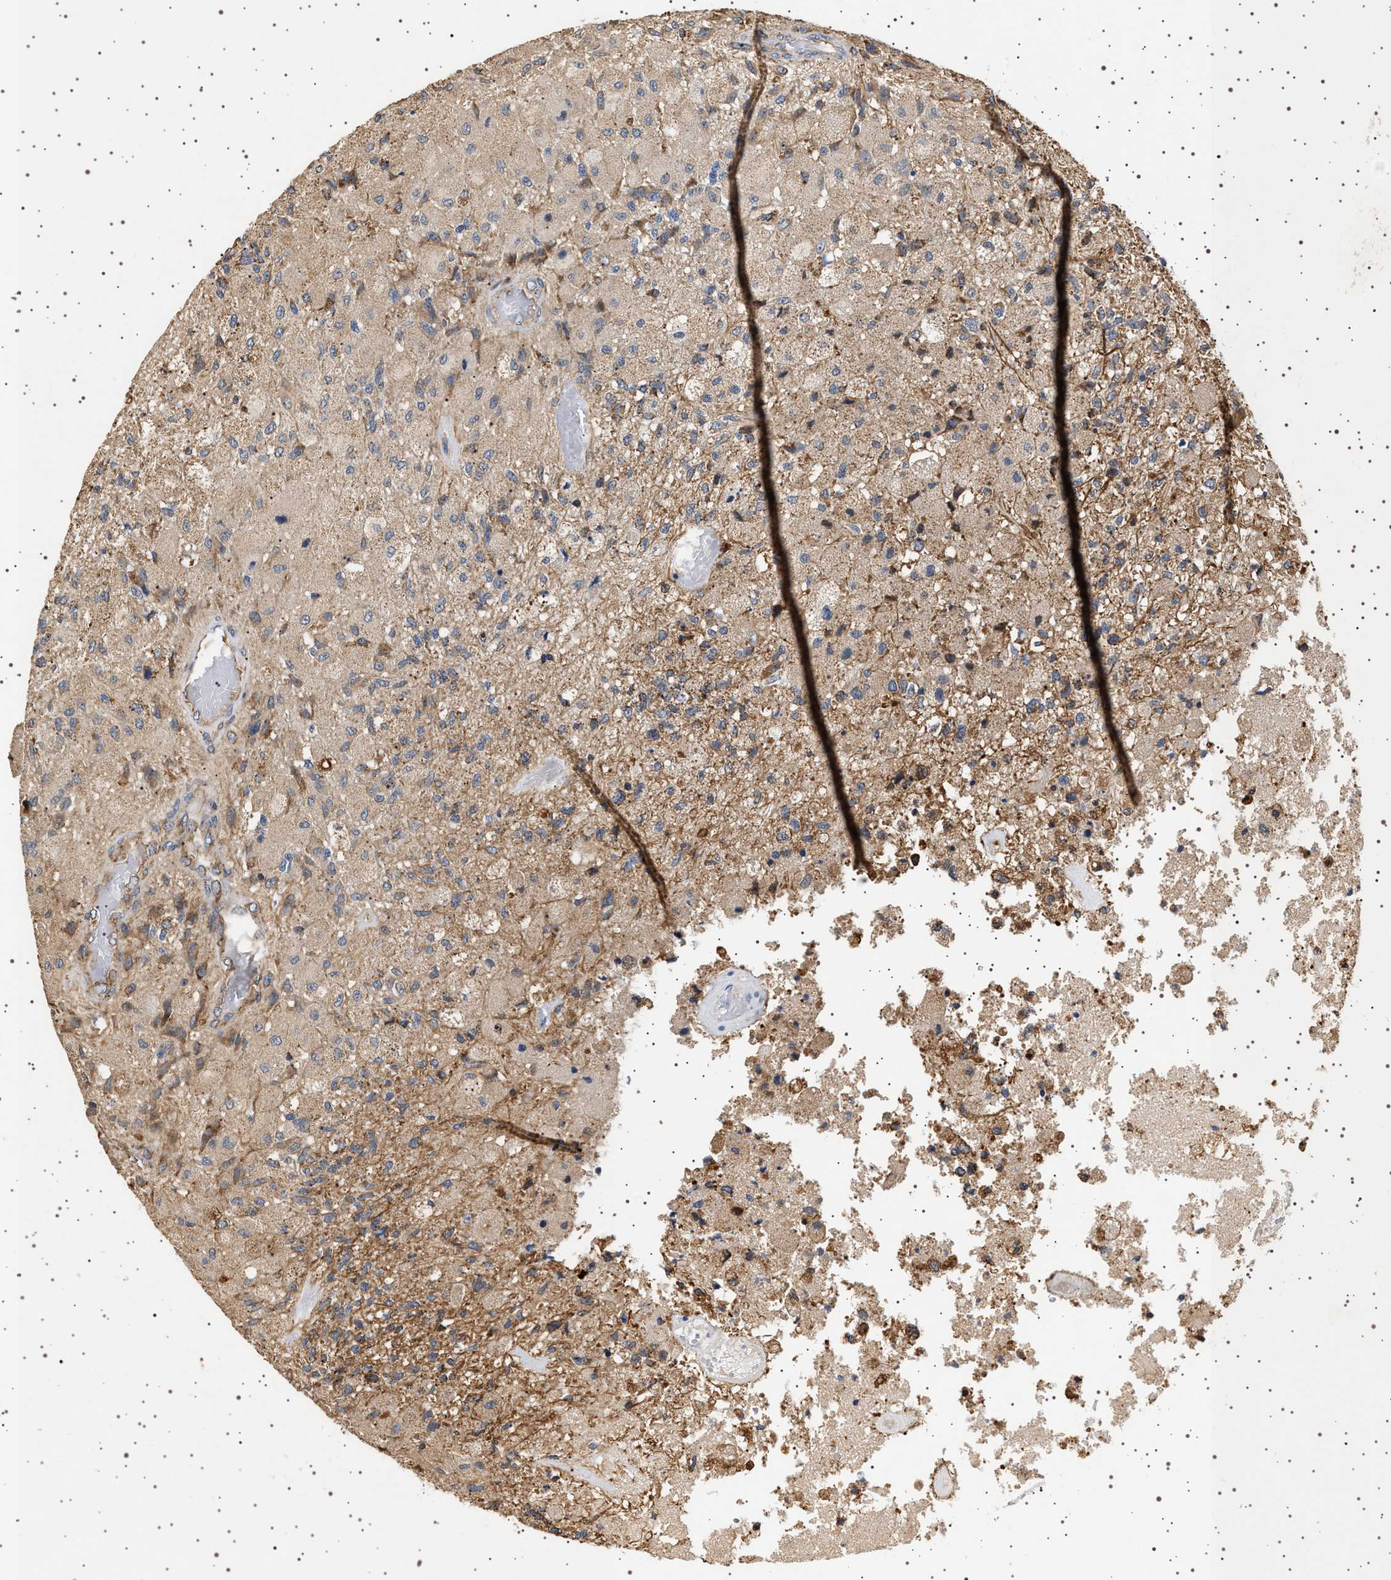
{"staining": {"intensity": "weak", "quantity": ">75%", "location": "cytoplasmic/membranous"}, "tissue": "glioma", "cell_type": "Tumor cells", "image_type": "cancer", "snomed": [{"axis": "morphology", "description": "Normal tissue, NOS"}, {"axis": "morphology", "description": "Glioma, malignant, High grade"}, {"axis": "topography", "description": "Cerebral cortex"}], "caption": "This photomicrograph demonstrates immunohistochemistry staining of malignant glioma (high-grade), with low weak cytoplasmic/membranous positivity in approximately >75% of tumor cells.", "gene": "TRUB2", "patient": {"sex": "male", "age": 77}}